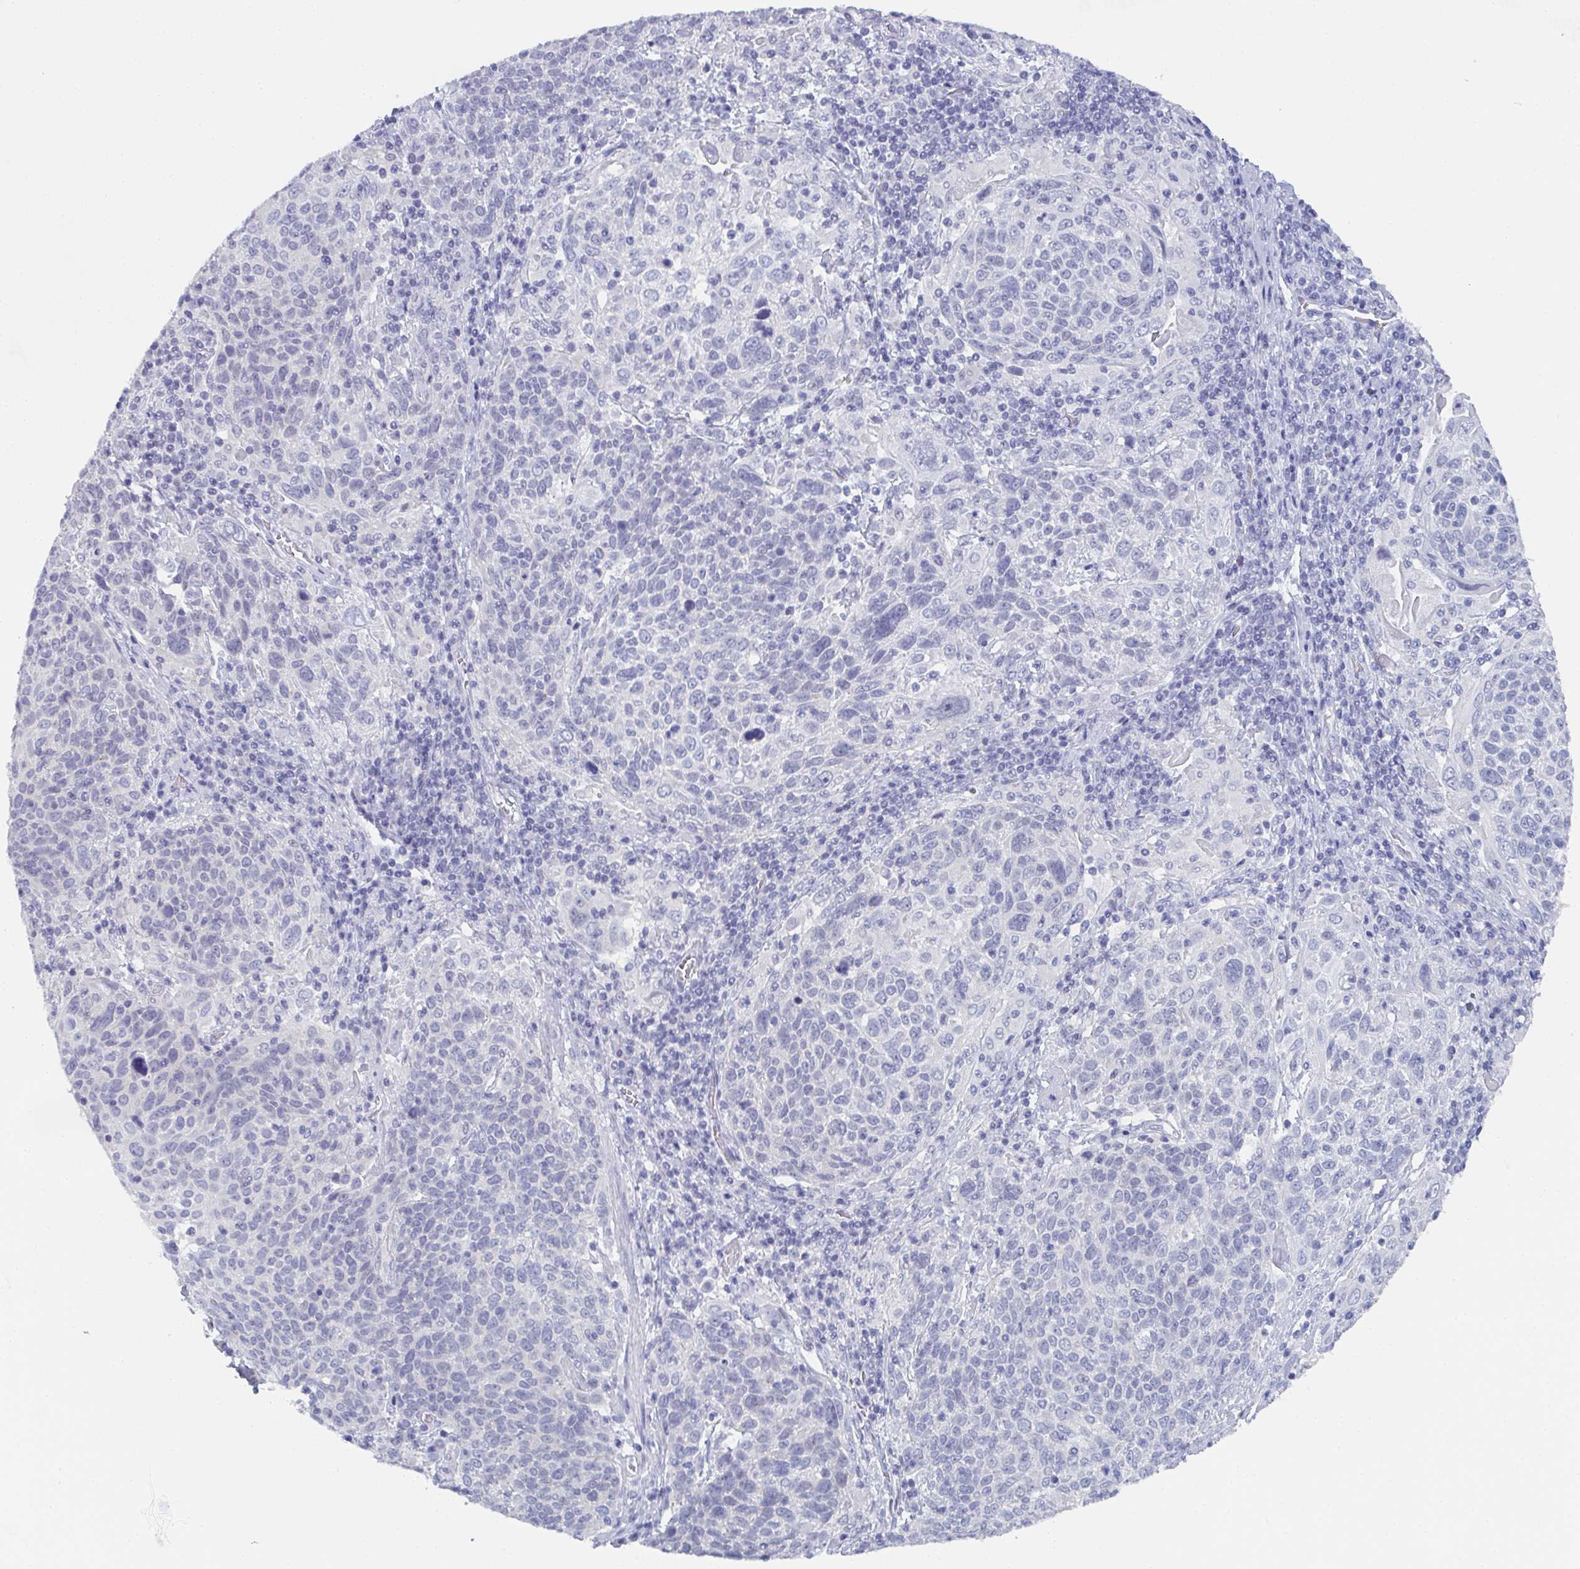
{"staining": {"intensity": "negative", "quantity": "none", "location": "none"}, "tissue": "cervical cancer", "cell_type": "Tumor cells", "image_type": "cancer", "snomed": [{"axis": "morphology", "description": "Squamous cell carcinoma, NOS"}, {"axis": "topography", "description": "Cervix"}], "caption": "High power microscopy image of an IHC photomicrograph of cervical cancer, revealing no significant expression in tumor cells.", "gene": "DYDC2", "patient": {"sex": "female", "age": 61}}